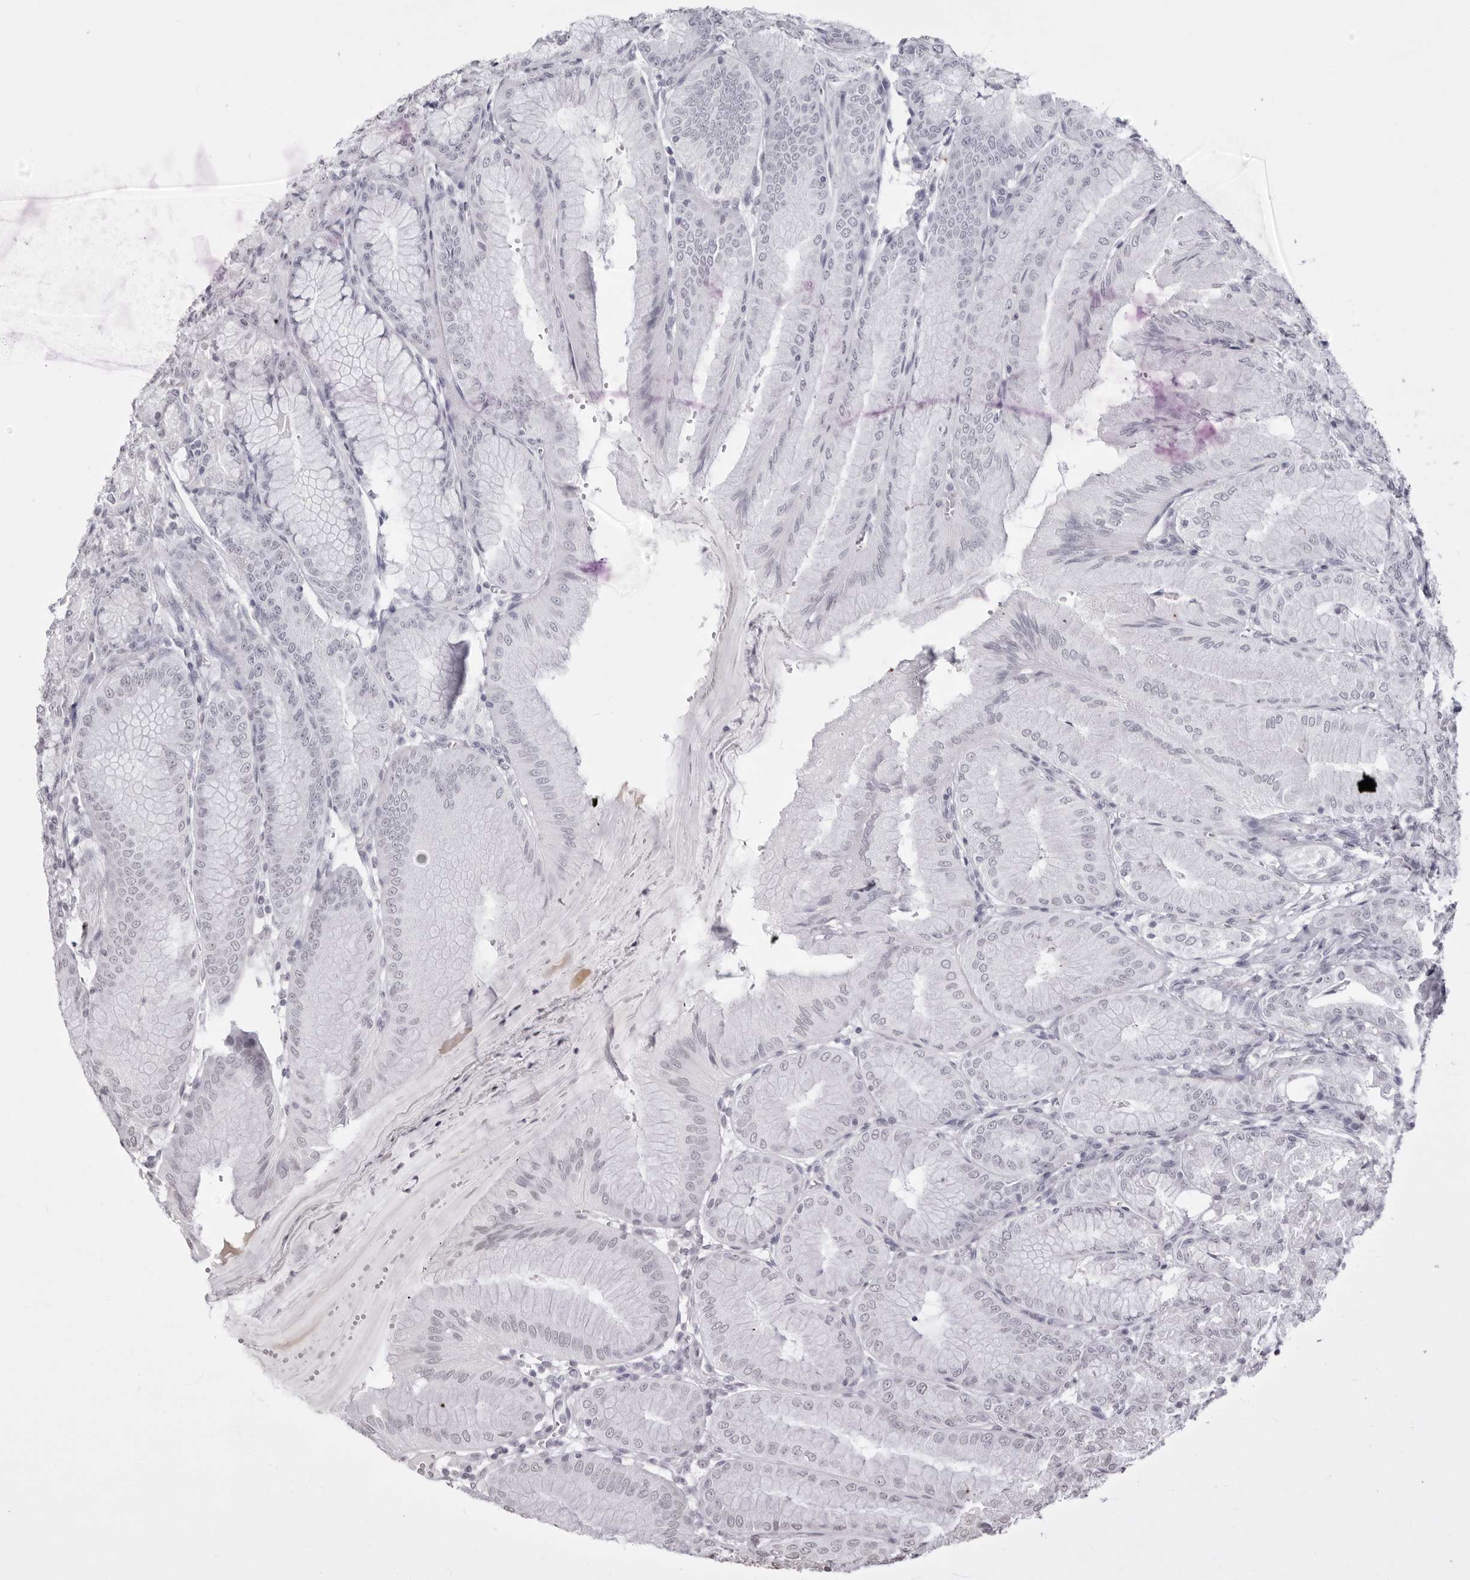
{"staining": {"intensity": "negative", "quantity": "none", "location": "none"}, "tissue": "stomach", "cell_type": "Glandular cells", "image_type": "normal", "snomed": [{"axis": "morphology", "description": "Normal tissue, NOS"}, {"axis": "topography", "description": "Stomach, lower"}], "caption": "Immunohistochemistry (IHC) image of unremarkable stomach stained for a protein (brown), which reveals no staining in glandular cells.", "gene": "CST5", "patient": {"sex": "male", "age": 71}}